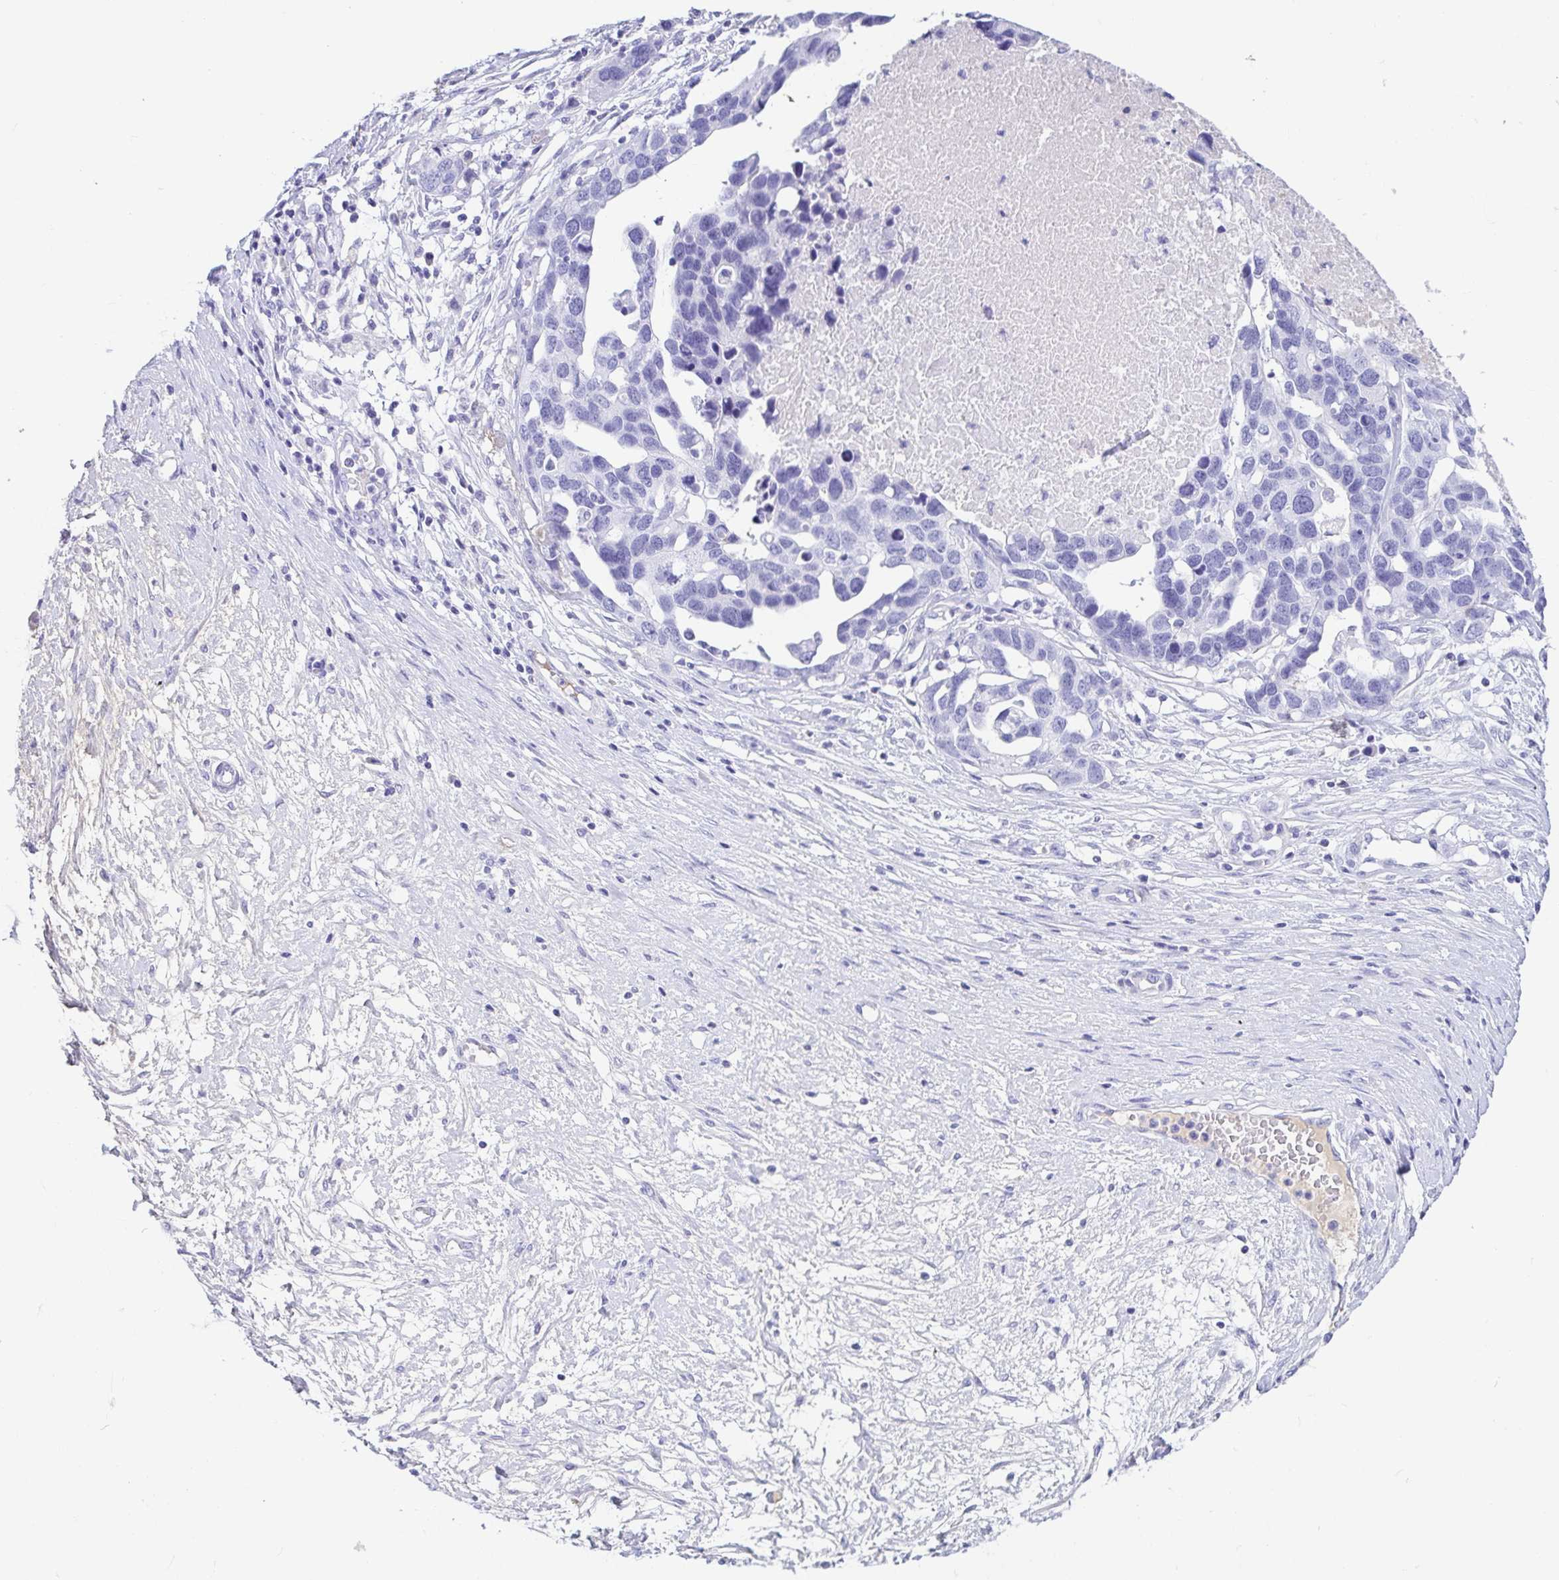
{"staining": {"intensity": "negative", "quantity": "none", "location": "none"}, "tissue": "ovarian cancer", "cell_type": "Tumor cells", "image_type": "cancer", "snomed": [{"axis": "morphology", "description": "Cystadenocarcinoma, serous, NOS"}, {"axis": "topography", "description": "Ovary"}], "caption": "Immunohistochemical staining of serous cystadenocarcinoma (ovarian) displays no significant positivity in tumor cells.", "gene": "GKN1", "patient": {"sex": "female", "age": 54}}